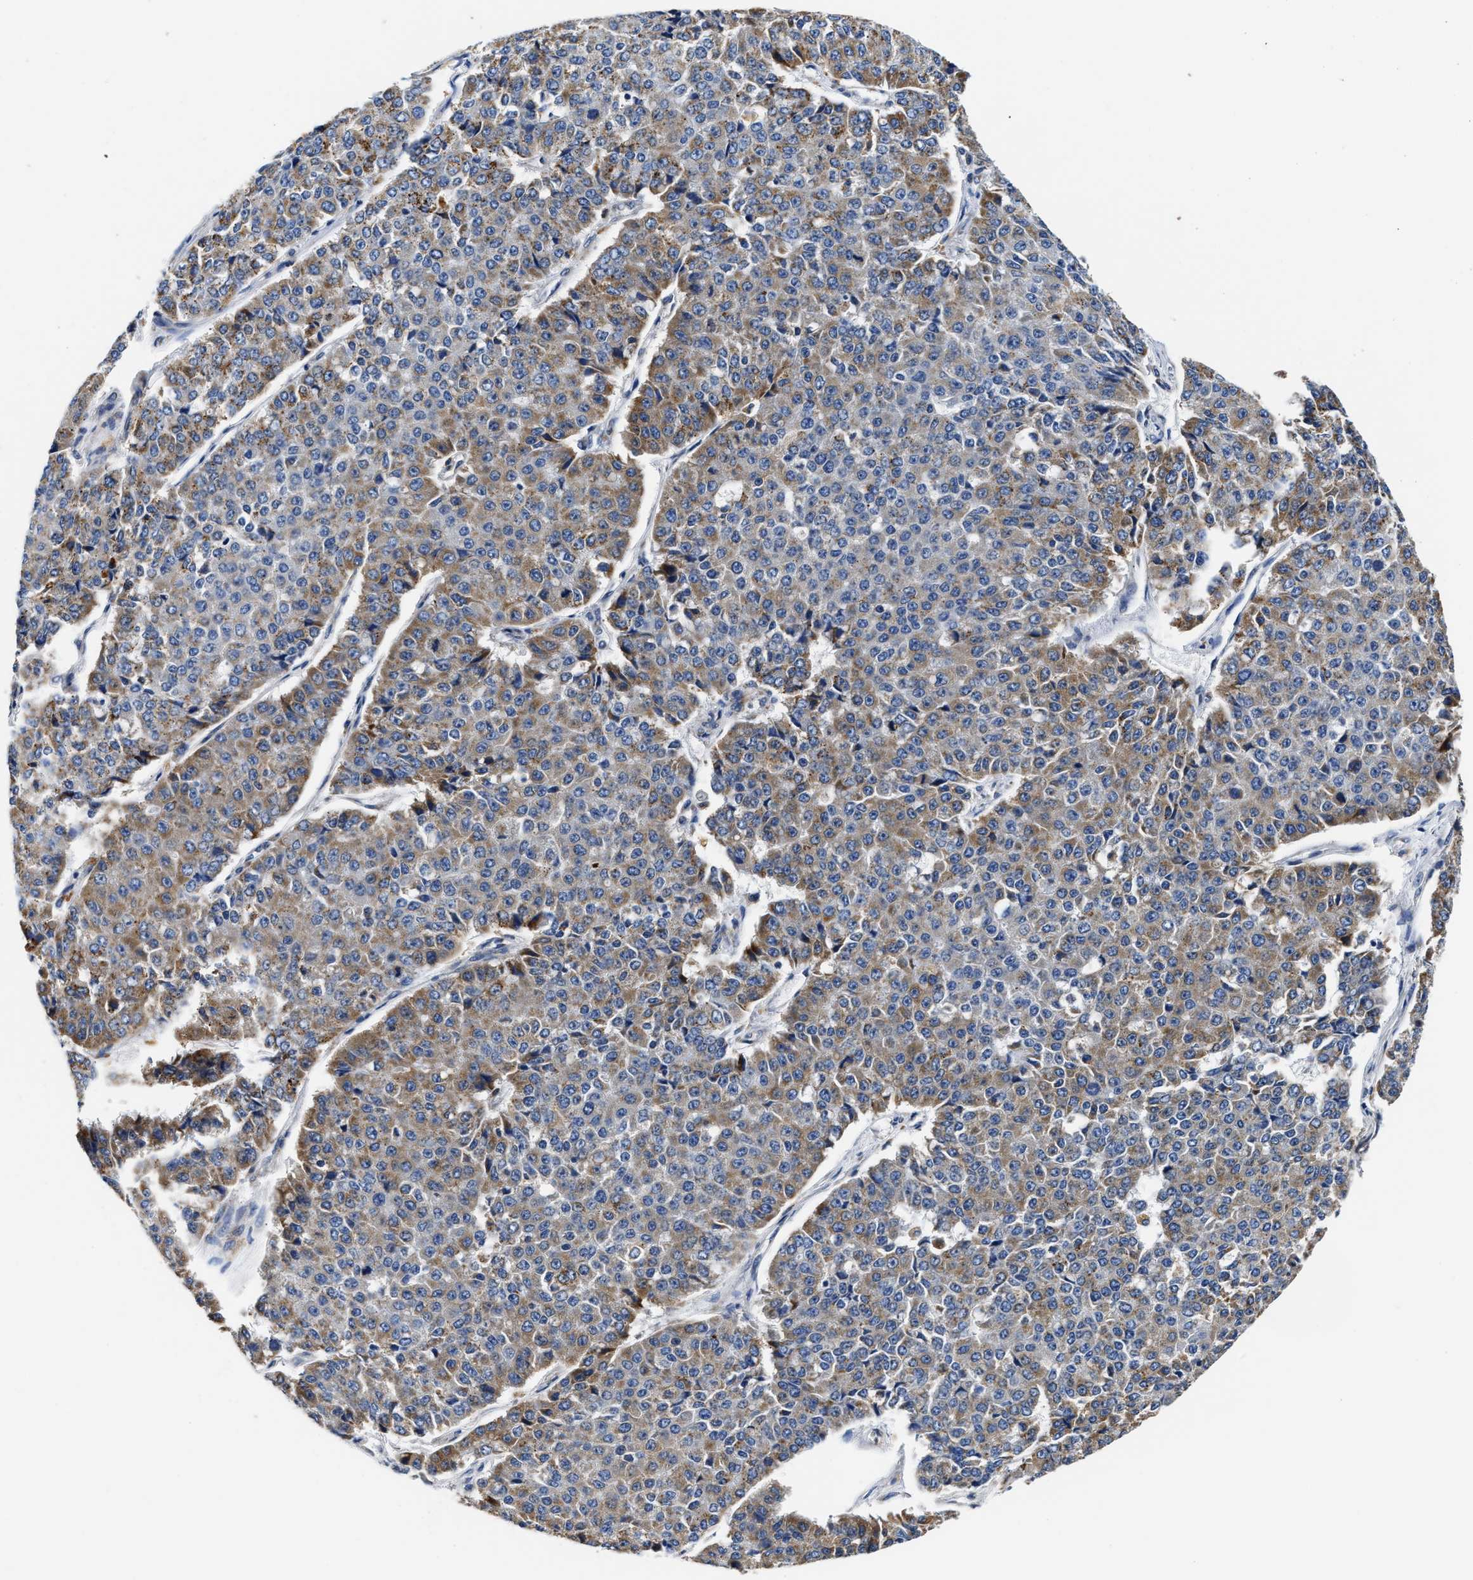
{"staining": {"intensity": "moderate", "quantity": "25%-75%", "location": "cytoplasmic/membranous"}, "tissue": "pancreatic cancer", "cell_type": "Tumor cells", "image_type": "cancer", "snomed": [{"axis": "morphology", "description": "Adenocarcinoma, NOS"}, {"axis": "topography", "description": "Pancreas"}], "caption": "High-magnification brightfield microscopy of pancreatic cancer stained with DAB (brown) and counterstained with hematoxylin (blue). tumor cells exhibit moderate cytoplasmic/membranous expression is seen in about25%-75% of cells.", "gene": "ACADVL", "patient": {"sex": "male", "age": 50}}